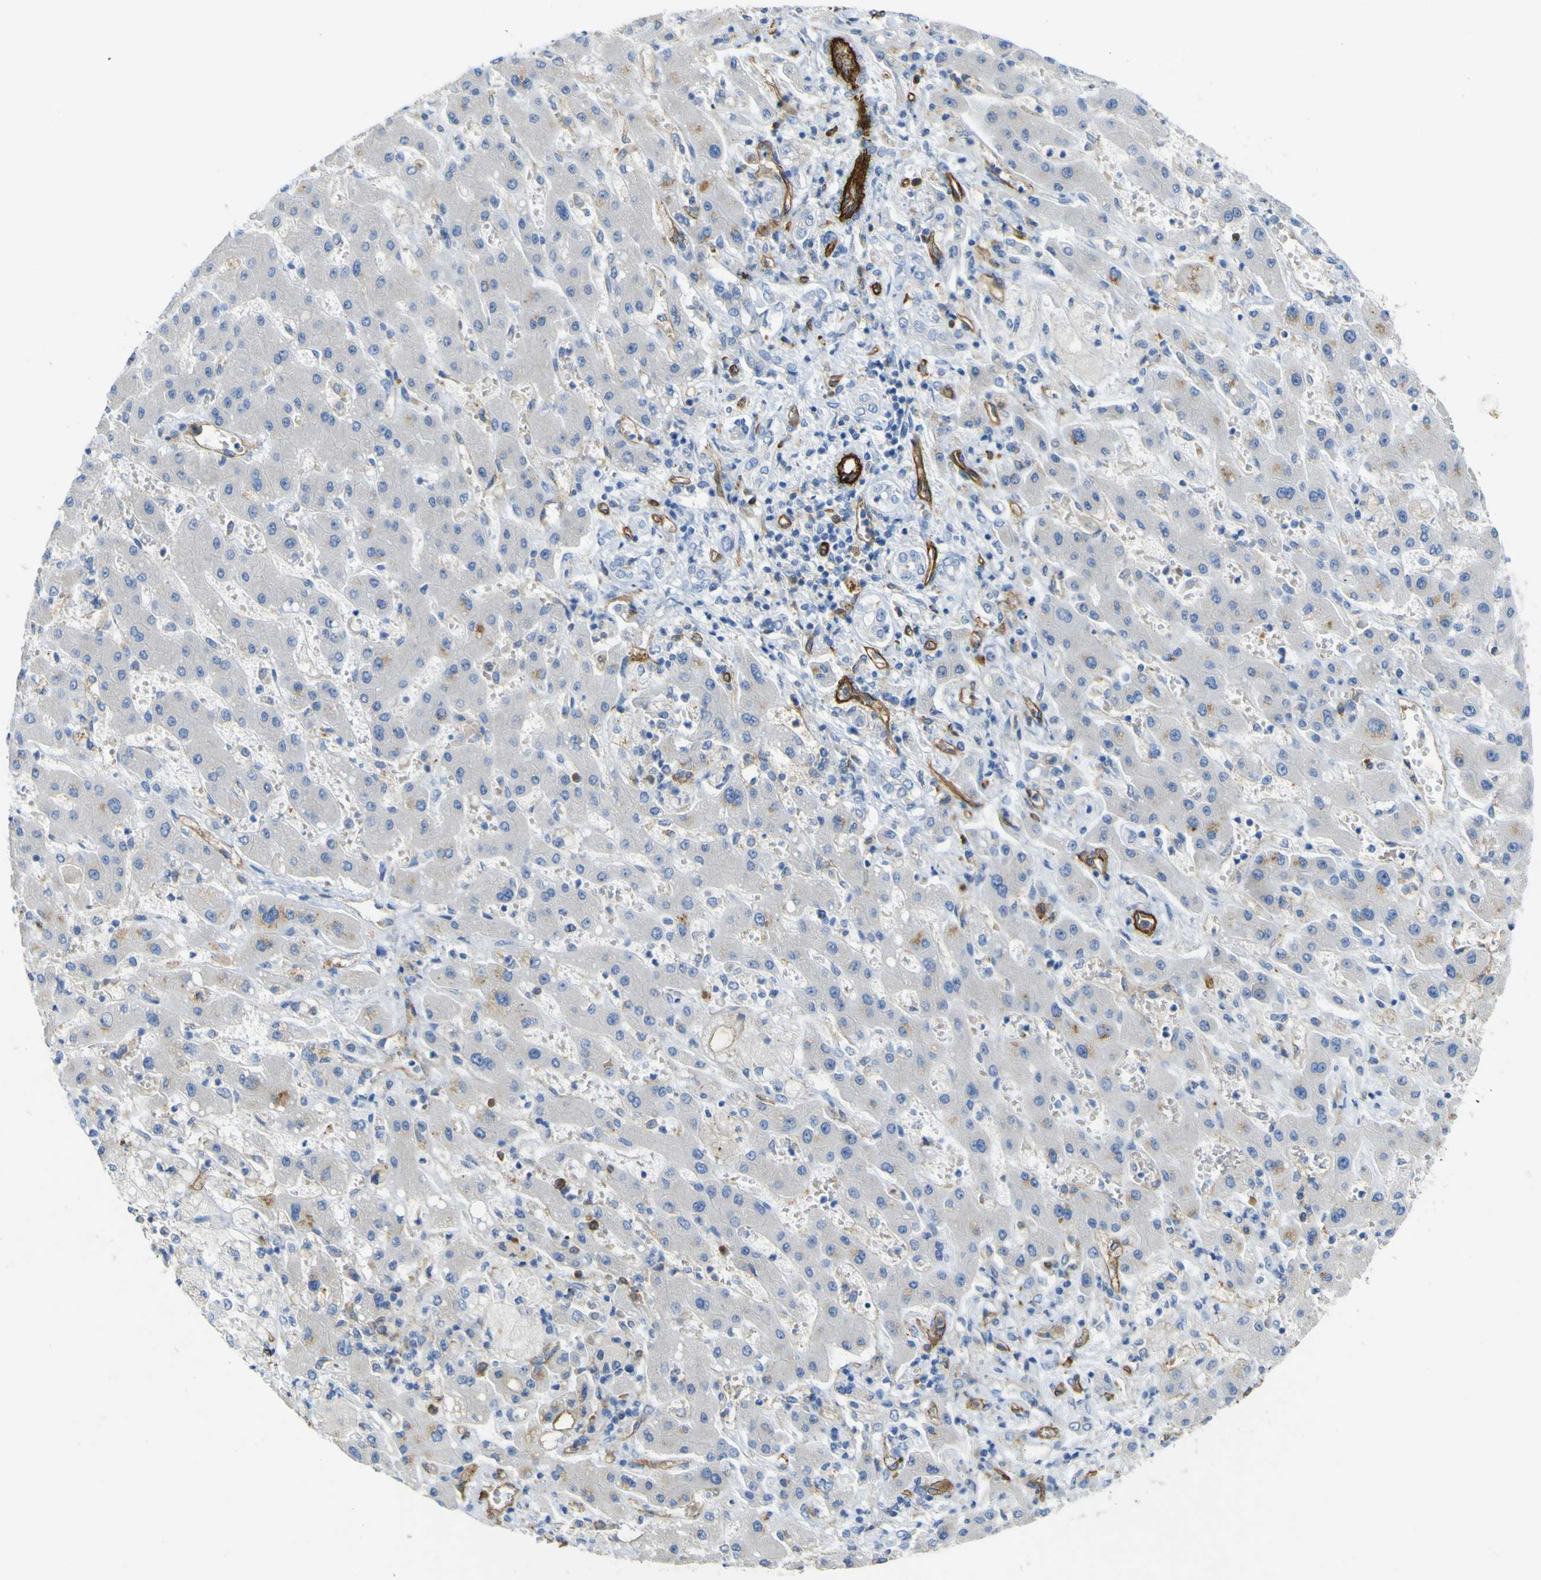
{"staining": {"intensity": "negative", "quantity": "none", "location": "none"}, "tissue": "liver cancer", "cell_type": "Tumor cells", "image_type": "cancer", "snomed": [{"axis": "morphology", "description": "Cholangiocarcinoma"}, {"axis": "topography", "description": "Liver"}], "caption": "Cholangiocarcinoma (liver) was stained to show a protein in brown. There is no significant positivity in tumor cells.", "gene": "CD93", "patient": {"sex": "male", "age": 50}}